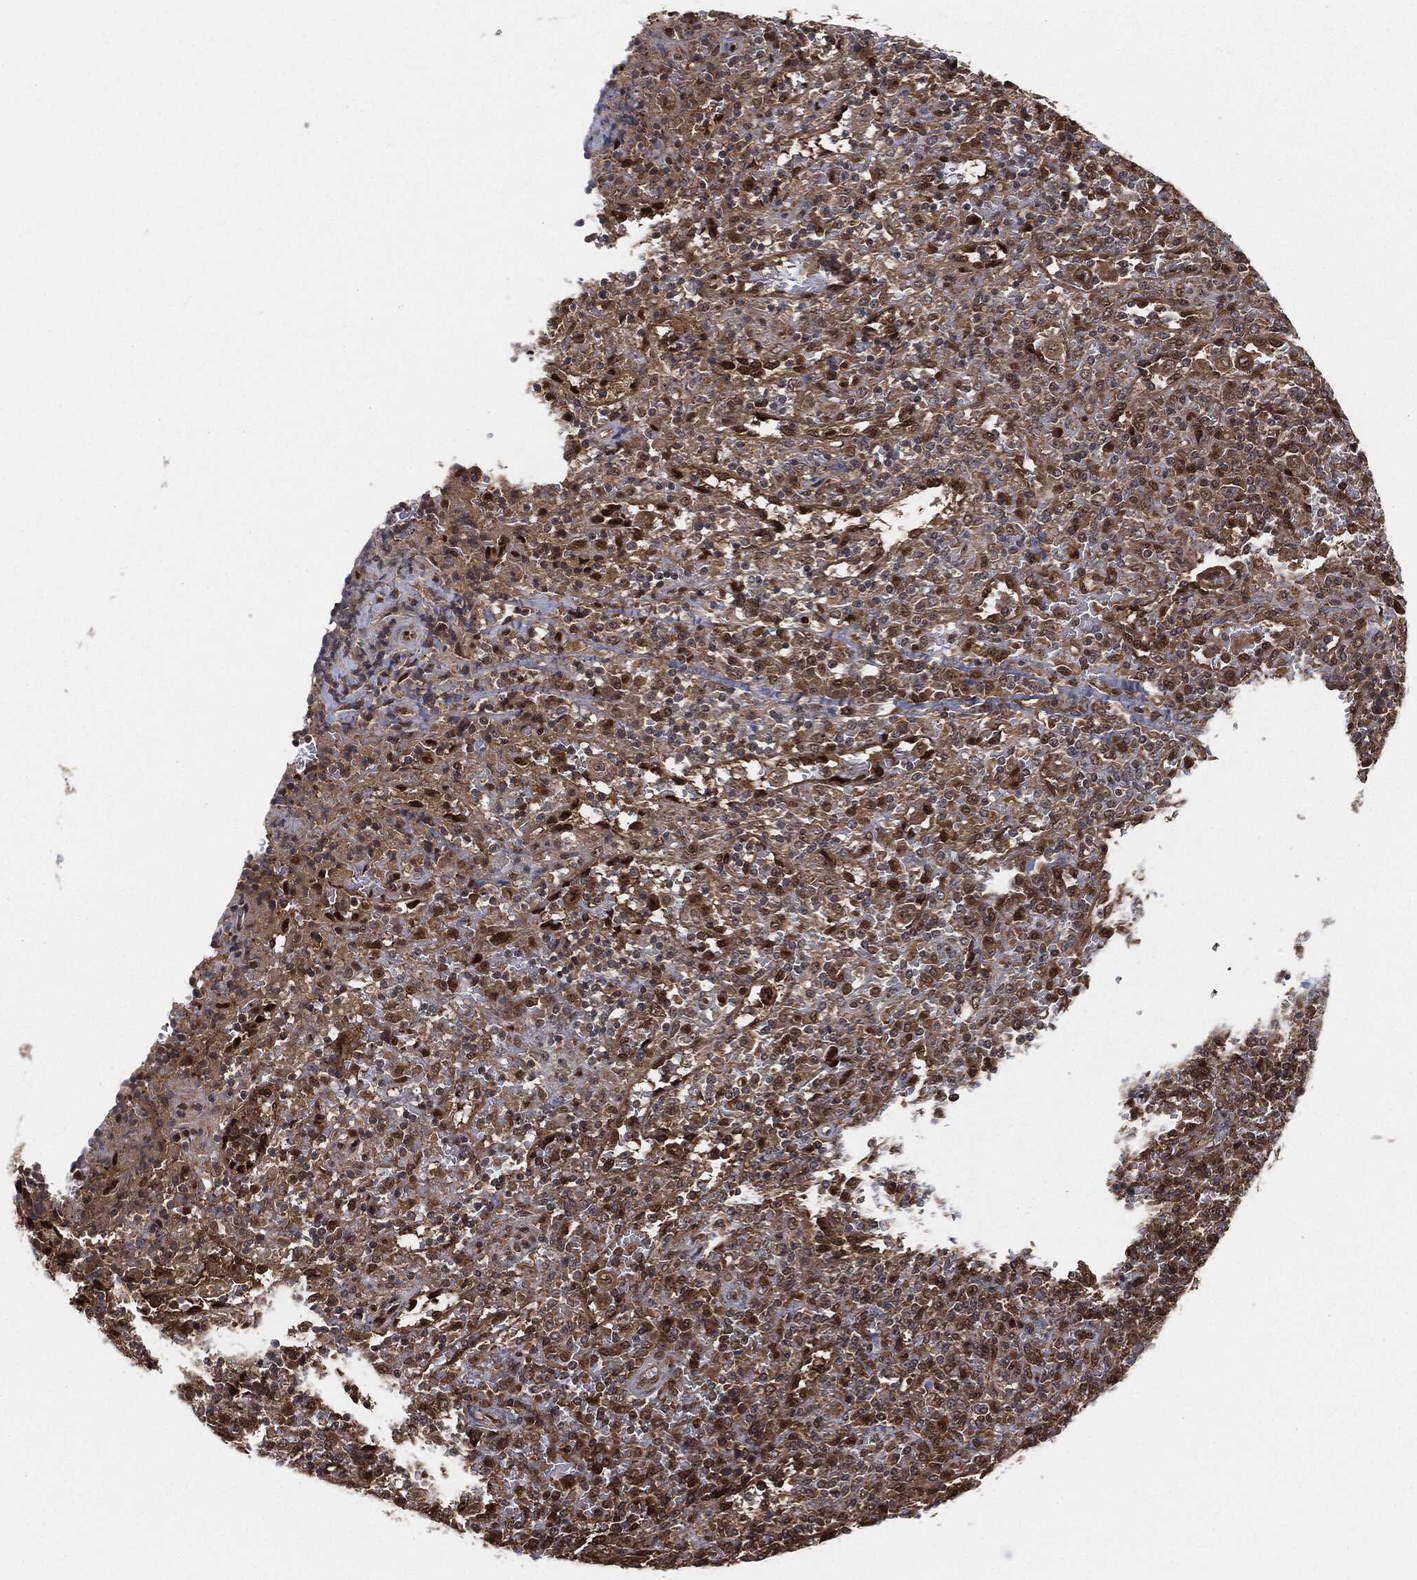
{"staining": {"intensity": "negative", "quantity": "none", "location": "none"}, "tissue": "lymphoma", "cell_type": "Tumor cells", "image_type": "cancer", "snomed": [{"axis": "morphology", "description": "Malignant lymphoma, non-Hodgkin's type, Low grade"}, {"axis": "topography", "description": "Spleen"}], "caption": "An immunohistochemistry (IHC) micrograph of lymphoma is shown. There is no staining in tumor cells of lymphoma. Brightfield microscopy of immunohistochemistry (IHC) stained with DAB (brown) and hematoxylin (blue), captured at high magnification.", "gene": "CAPRIN2", "patient": {"sex": "male", "age": 62}}